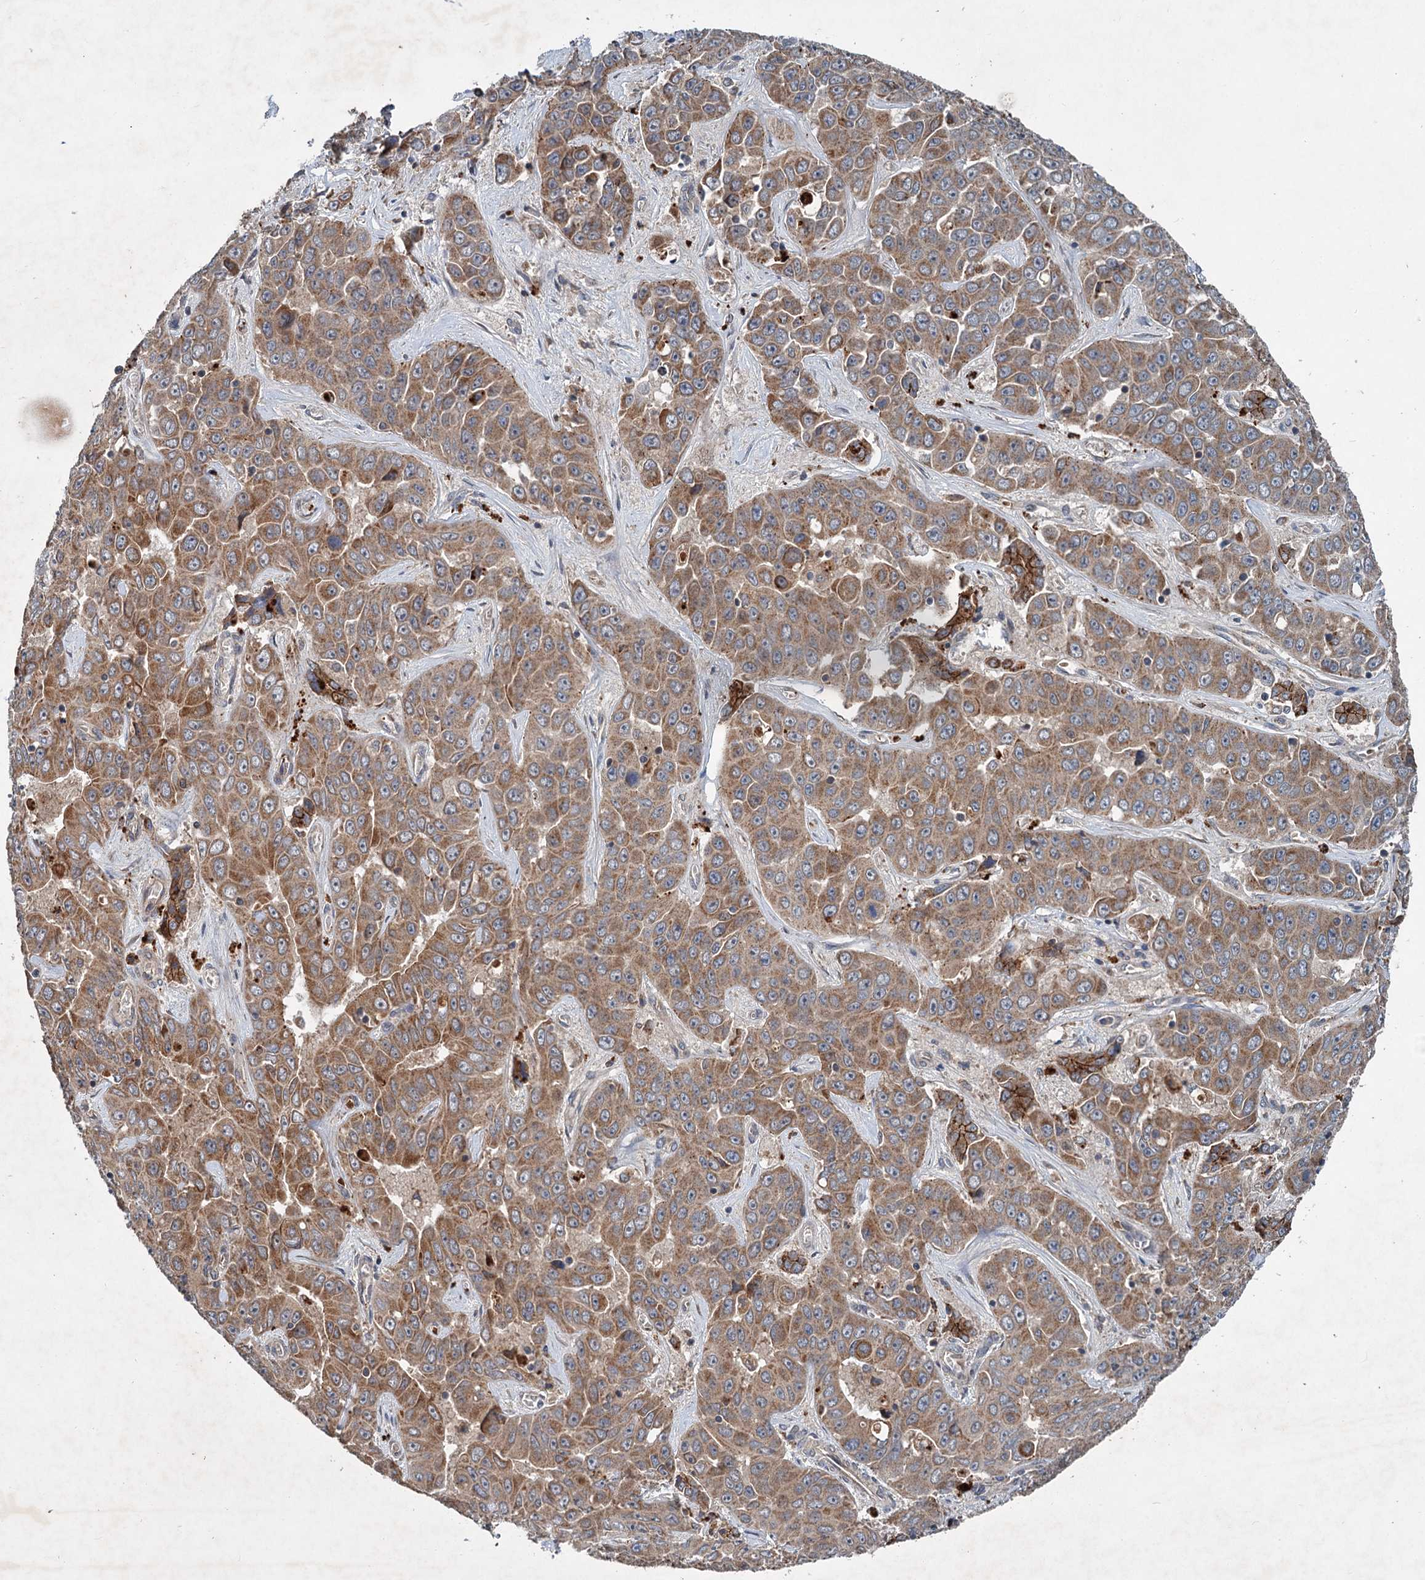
{"staining": {"intensity": "moderate", "quantity": ">75%", "location": "cytoplasmic/membranous"}, "tissue": "liver cancer", "cell_type": "Tumor cells", "image_type": "cancer", "snomed": [{"axis": "morphology", "description": "Cholangiocarcinoma"}, {"axis": "topography", "description": "Liver"}], "caption": "This micrograph shows immunohistochemistry (IHC) staining of human liver cancer, with medium moderate cytoplasmic/membranous staining in about >75% of tumor cells.", "gene": "N4BP2L2", "patient": {"sex": "female", "age": 52}}